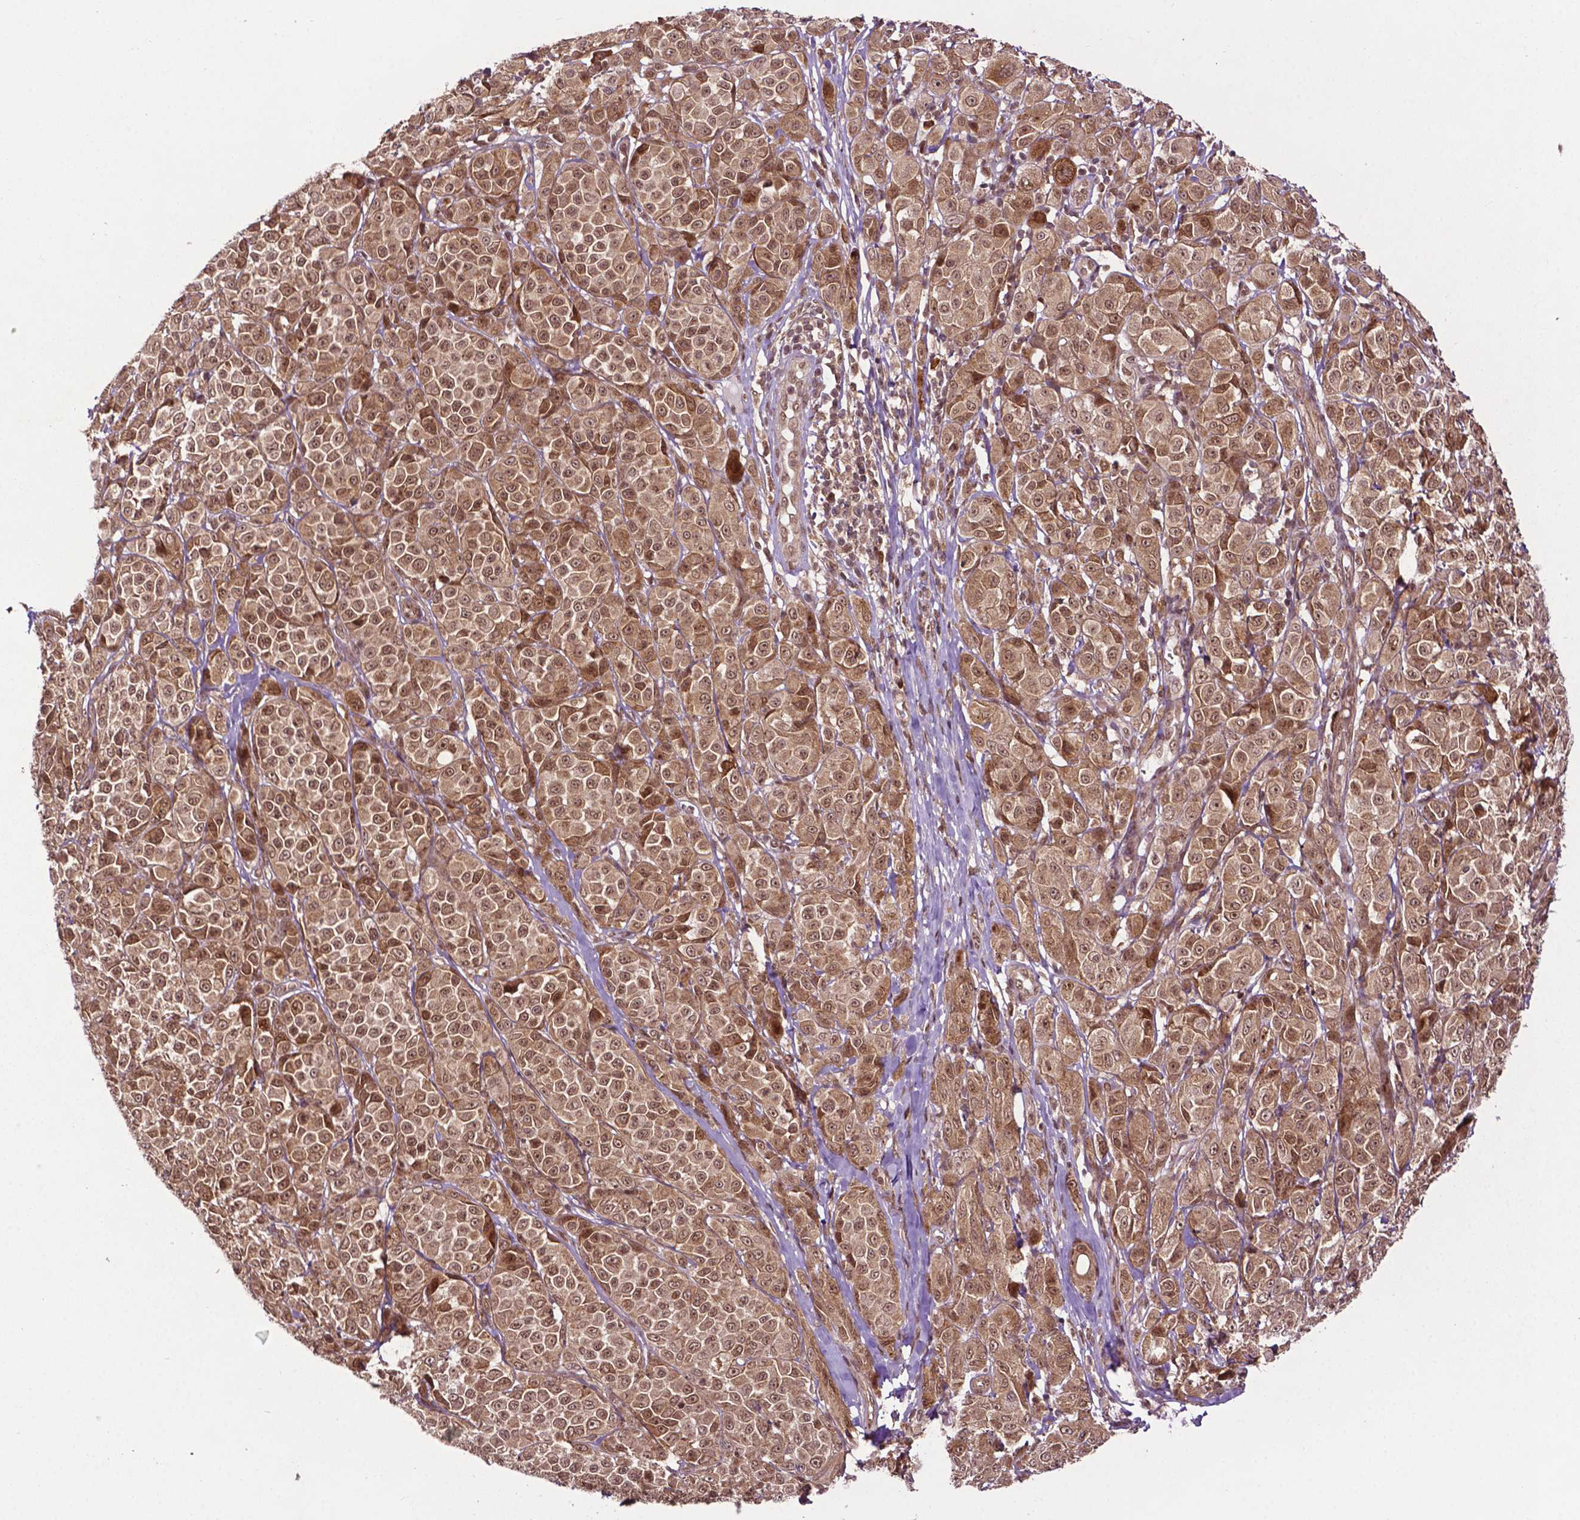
{"staining": {"intensity": "moderate", "quantity": ">75%", "location": "cytoplasmic/membranous,nuclear"}, "tissue": "melanoma", "cell_type": "Tumor cells", "image_type": "cancer", "snomed": [{"axis": "morphology", "description": "Malignant melanoma, NOS"}, {"axis": "topography", "description": "Skin"}], "caption": "Immunohistochemistry (IHC) staining of malignant melanoma, which shows medium levels of moderate cytoplasmic/membranous and nuclear expression in about >75% of tumor cells indicating moderate cytoplasmic/membranous and nuclear protein staining. The staining was performed using DAB (brown) for protein detection and nuclei were counterstained in hematoxylin (blue).", "gene": "TMX2", "patient": {"sex": "male", "age": 89}}